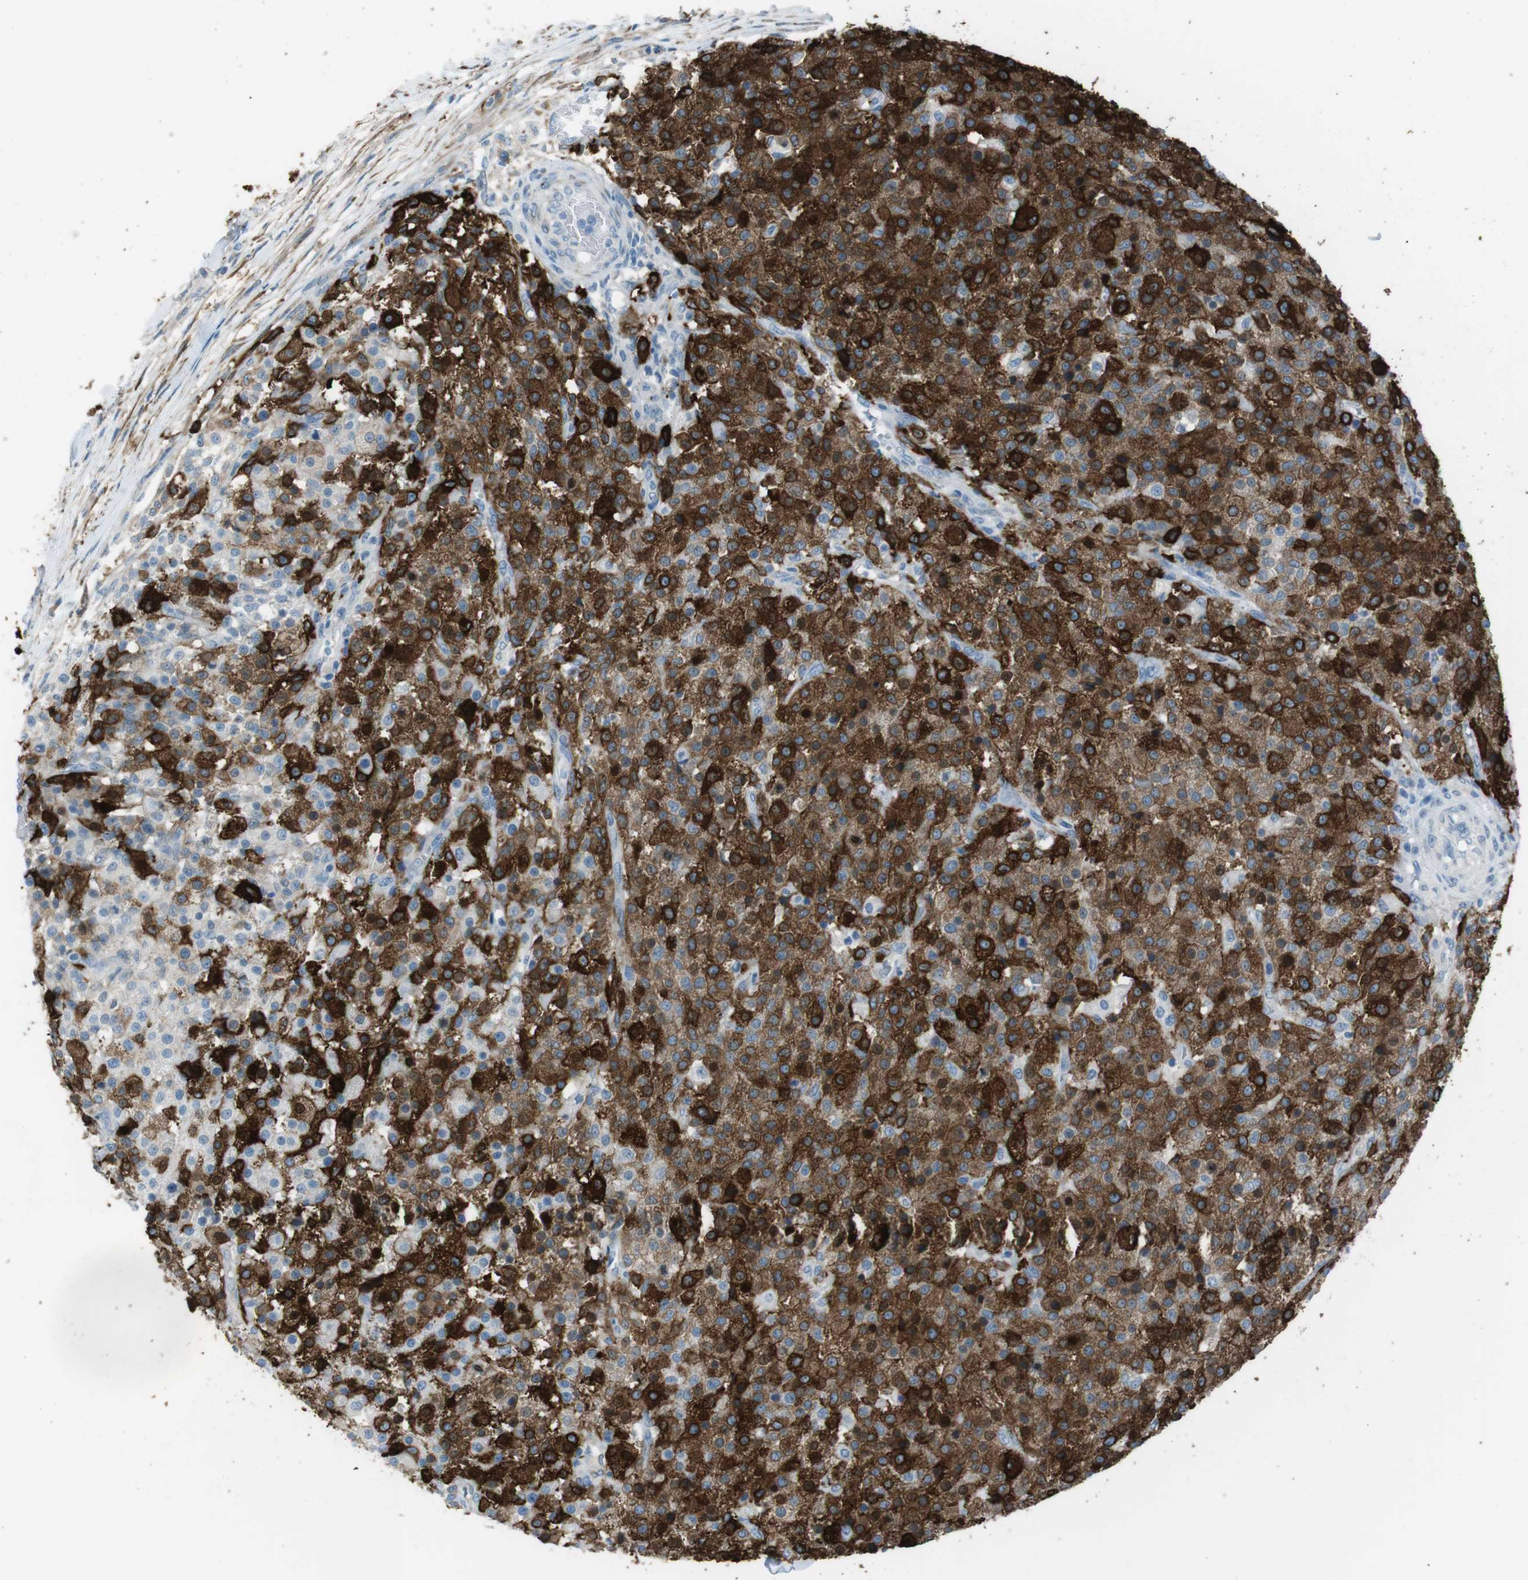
{"staining": {"intensity": "strong", "quantity": ">75%", "location": "cytoplasmic/membranous"}, "tissue": "testis cancer", "cell_type": "Tumor cells", "image_type": "cancer", "snomed": [{"axis": "morphology", "description": "Seminoma, NOS"}, {"axis": "topography", "description": "Testis"}], "caption": "Immunohistochemistry (DAB (3,3'-diaminobenzidine)) staining of human seminoma (testis) demonstrates strong cytoplasmic/membranous protein expression in approximately >75% of tumor cells.", "gene": "TUBB2A", "patient": {"sex": "male", "age": 59}}